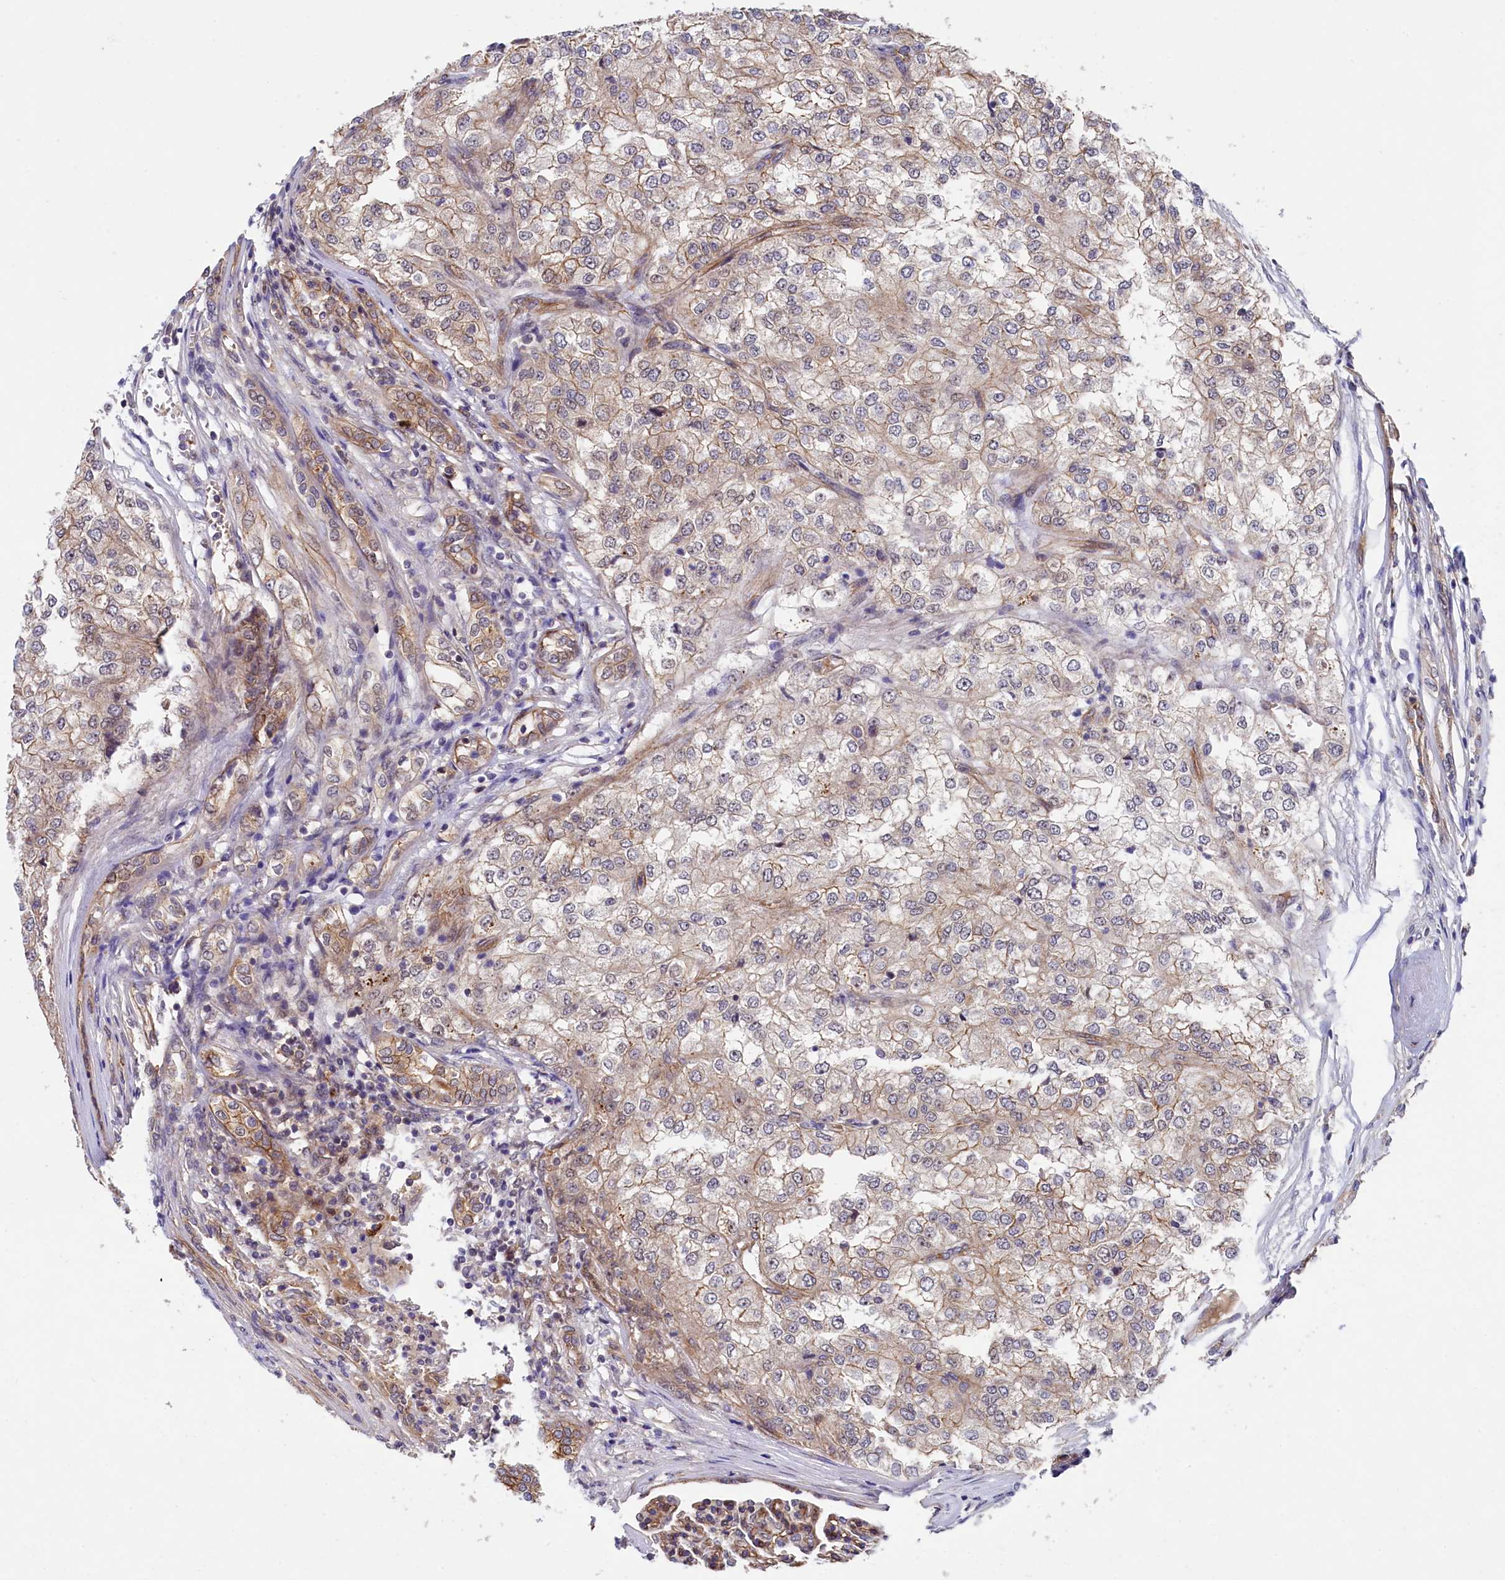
{"staining": {"intensity": "weak", "quantity": ">75%", "location": "cytoplasmic/membranous"}, "tissue": "renal cancer", "cell_type": "Tumor cells", "image_type": "cancer", "snomed": [{"axis": "morphology", "description": "Adenocarcinoma, NOS"}, {"axis": "topography", "description": "Kidney"}], "caption": "Protein analysis of adenocarcinoma (renal) tissue reveals weak cytoplasmic/membranous expression in about >75% of tumor cells.", "gene": "ARL14EP", "patient": {"sex": "female", "age": 54}}